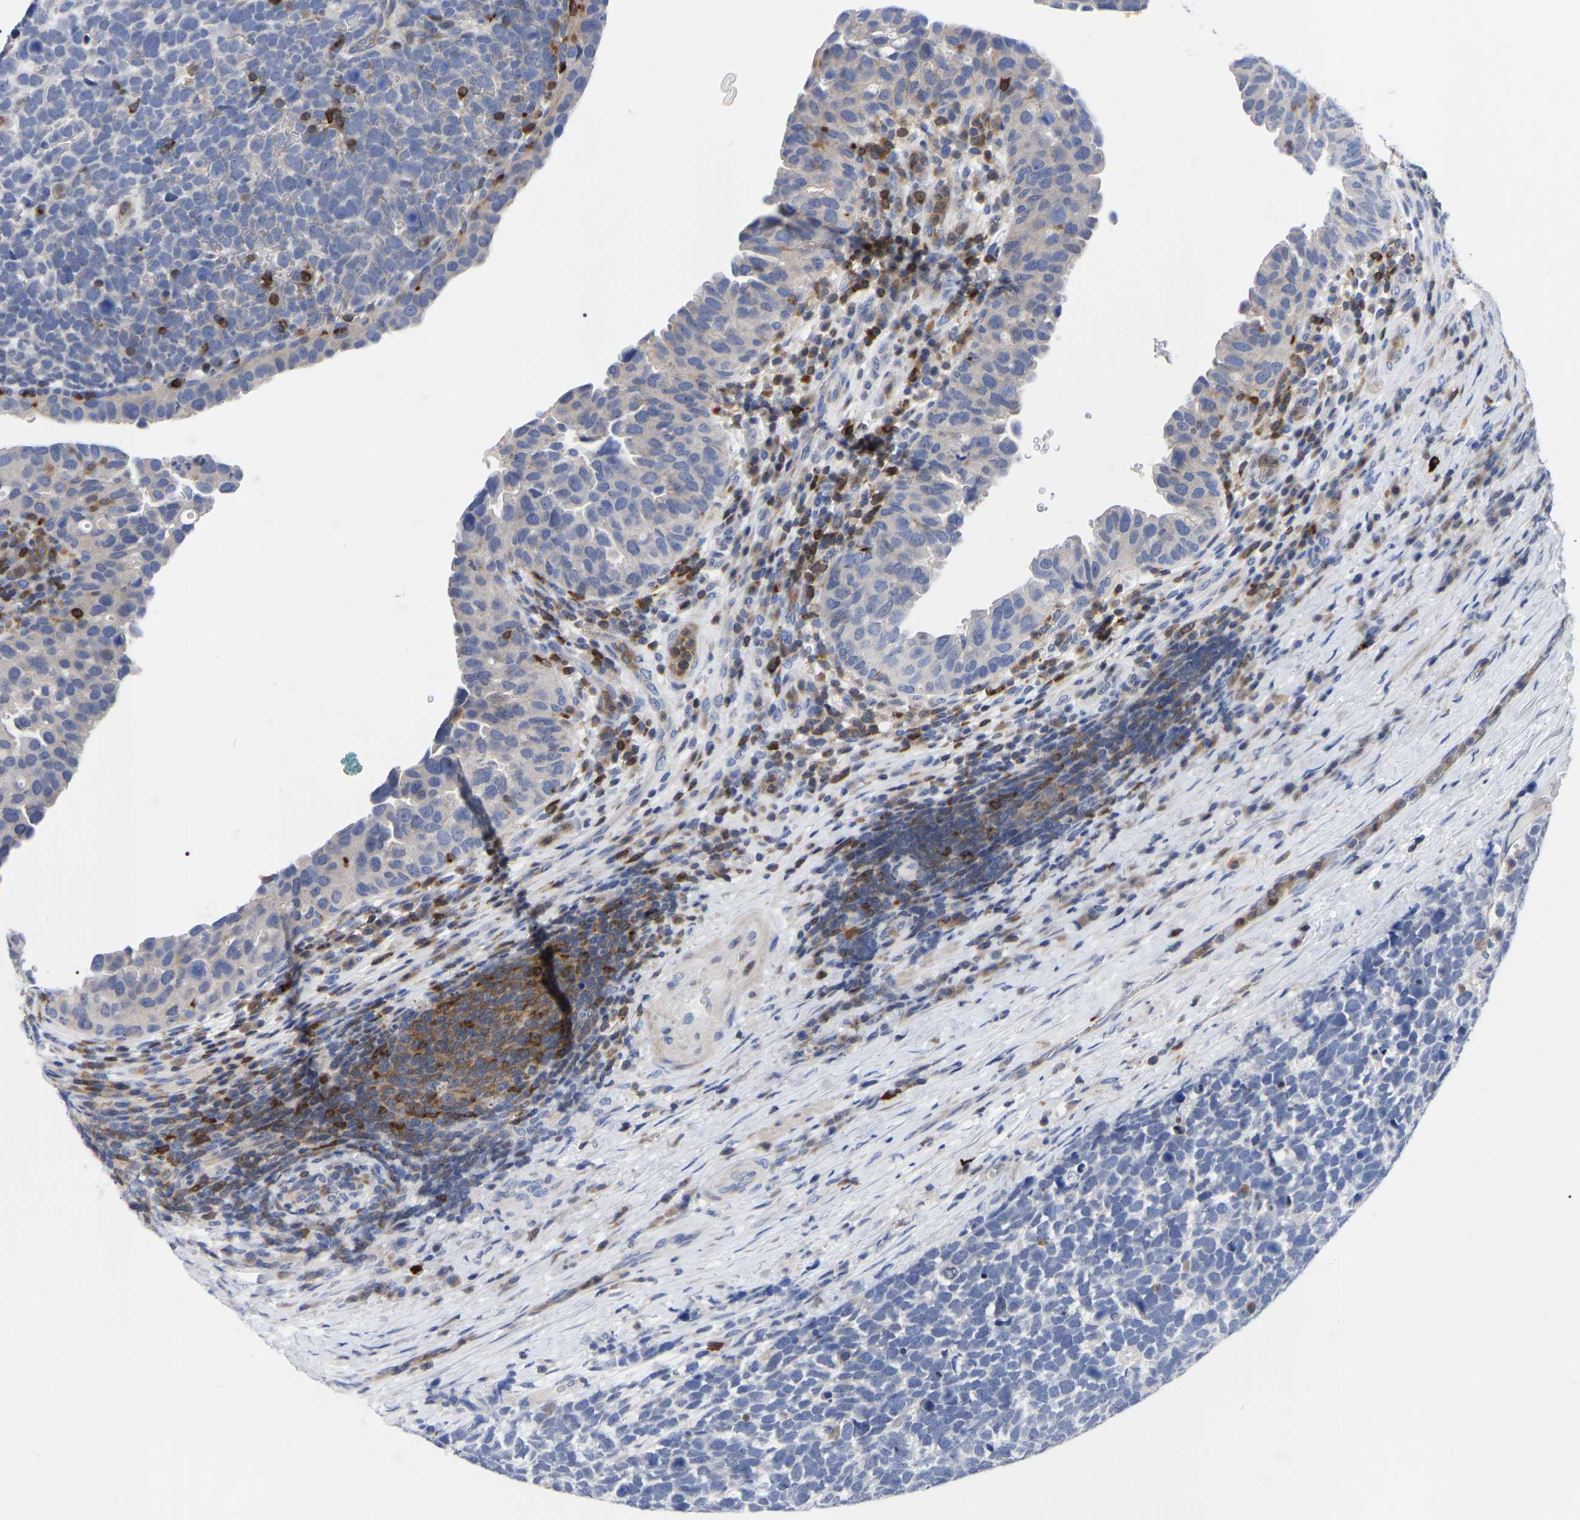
{"staining": {"intensity": "negative", "quantity": "none", "location": "none"}, "tissue": "urothelial cancer", "cell_type": "Tumor cells", "image_type": "cancer", "snomed": [{"axis": "morphology", "description": "Urothelial carcinoma, High grade"}, {"axis": "topography", "description": "Urinary bladder"}], "caption": "Tumor cells show no significant staining in urothelial carcinoma (high-grade). (DAB IHC with hematoxylin counter stain).", "gene": "PTPN7", "patient": {"sex": "female", "age": 82}}